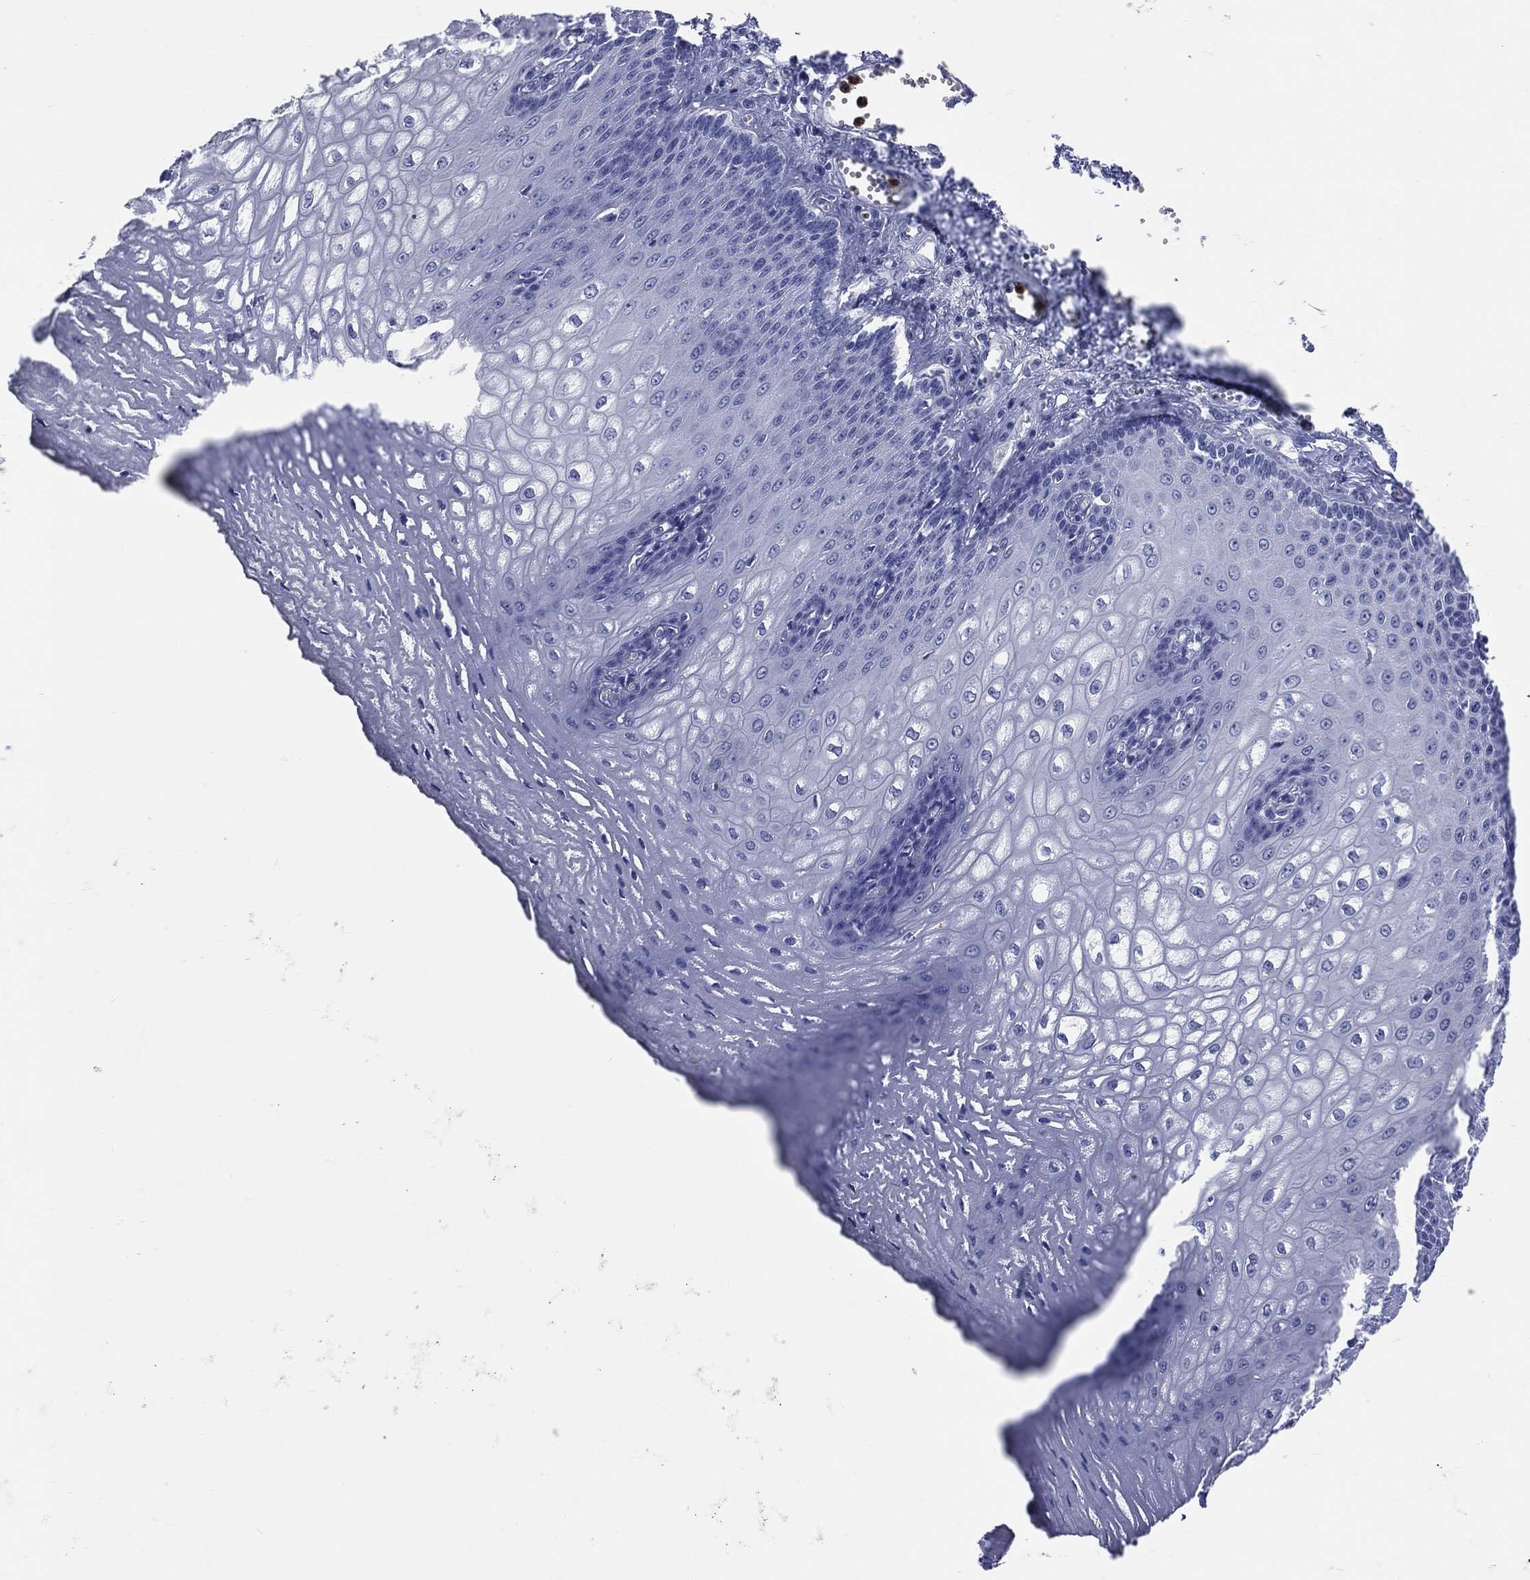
{"staining": {"intensity": "negative", "quantity": "none", "location": "none"}, "tissue": "esophagus", "cell_type": "Squamous epithelial cells", "image_type": "normal", "snomed": [{"axis": "morphology", "description": "Normal tissue, NOS"}, {"axis": "topography", "description": "Esophagus"}], "caption": "IHC of benign esophagus reveals no positivity in squamous epithelial cells.", "gene": "PGLYRP1", "patient": {"sex": "male", "age": 58}}